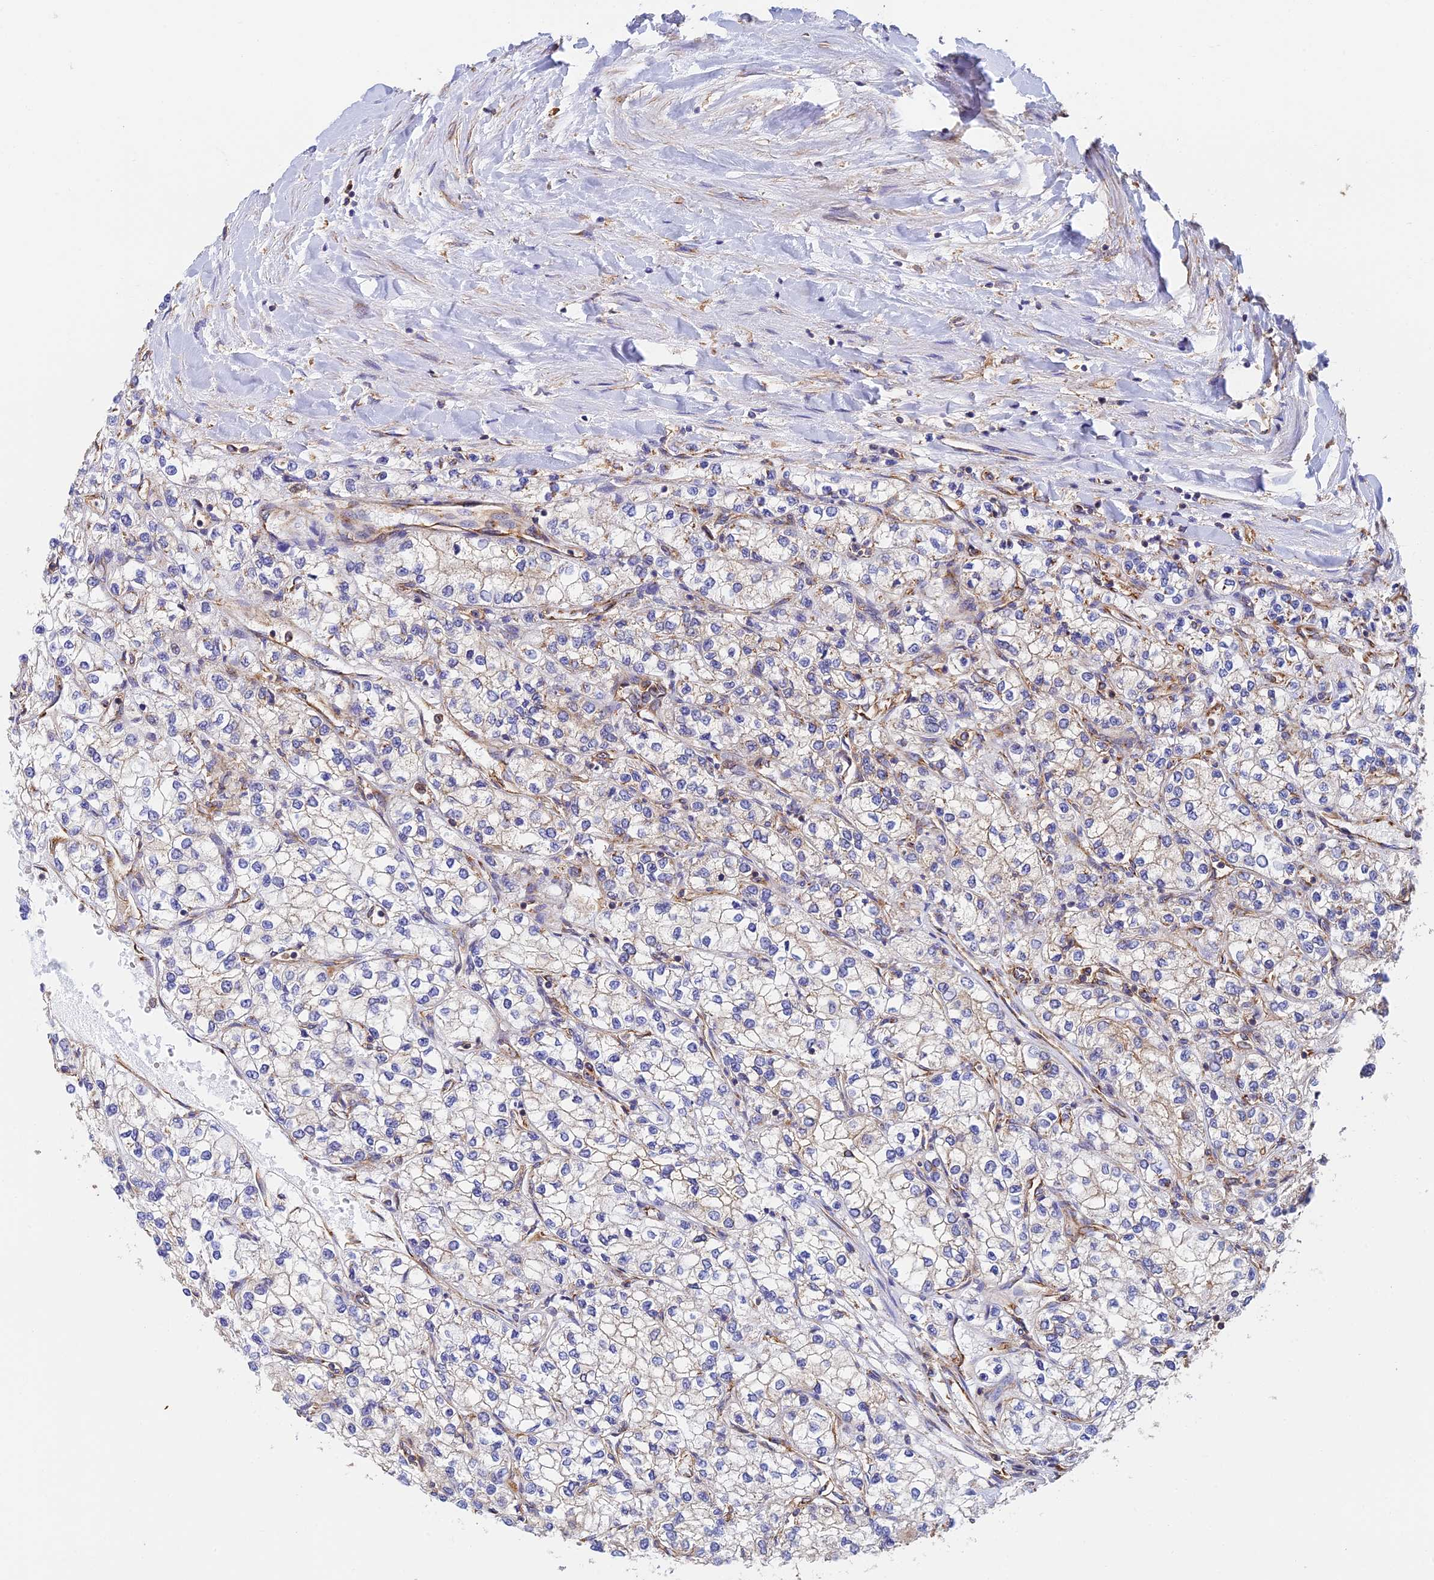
{"staining": {"intensity": "negative", "quantity": "none", "location": "none"}, "tissue": "renal cancer", "cell_type": "Tumor cells", "image_type": "cancer", "snomed": [{"axis": "morphology", "description": "Adenocarcinoma, NOS"}, {"axis": "topography", "description": "Kidney"}], "caption": "Photomicrograph shows no significant protein staining in tumor cells of renal cancer (adenocarcinoma).", "gene": "DCTN2", "patient": {"sex": "male", "age": 80}}